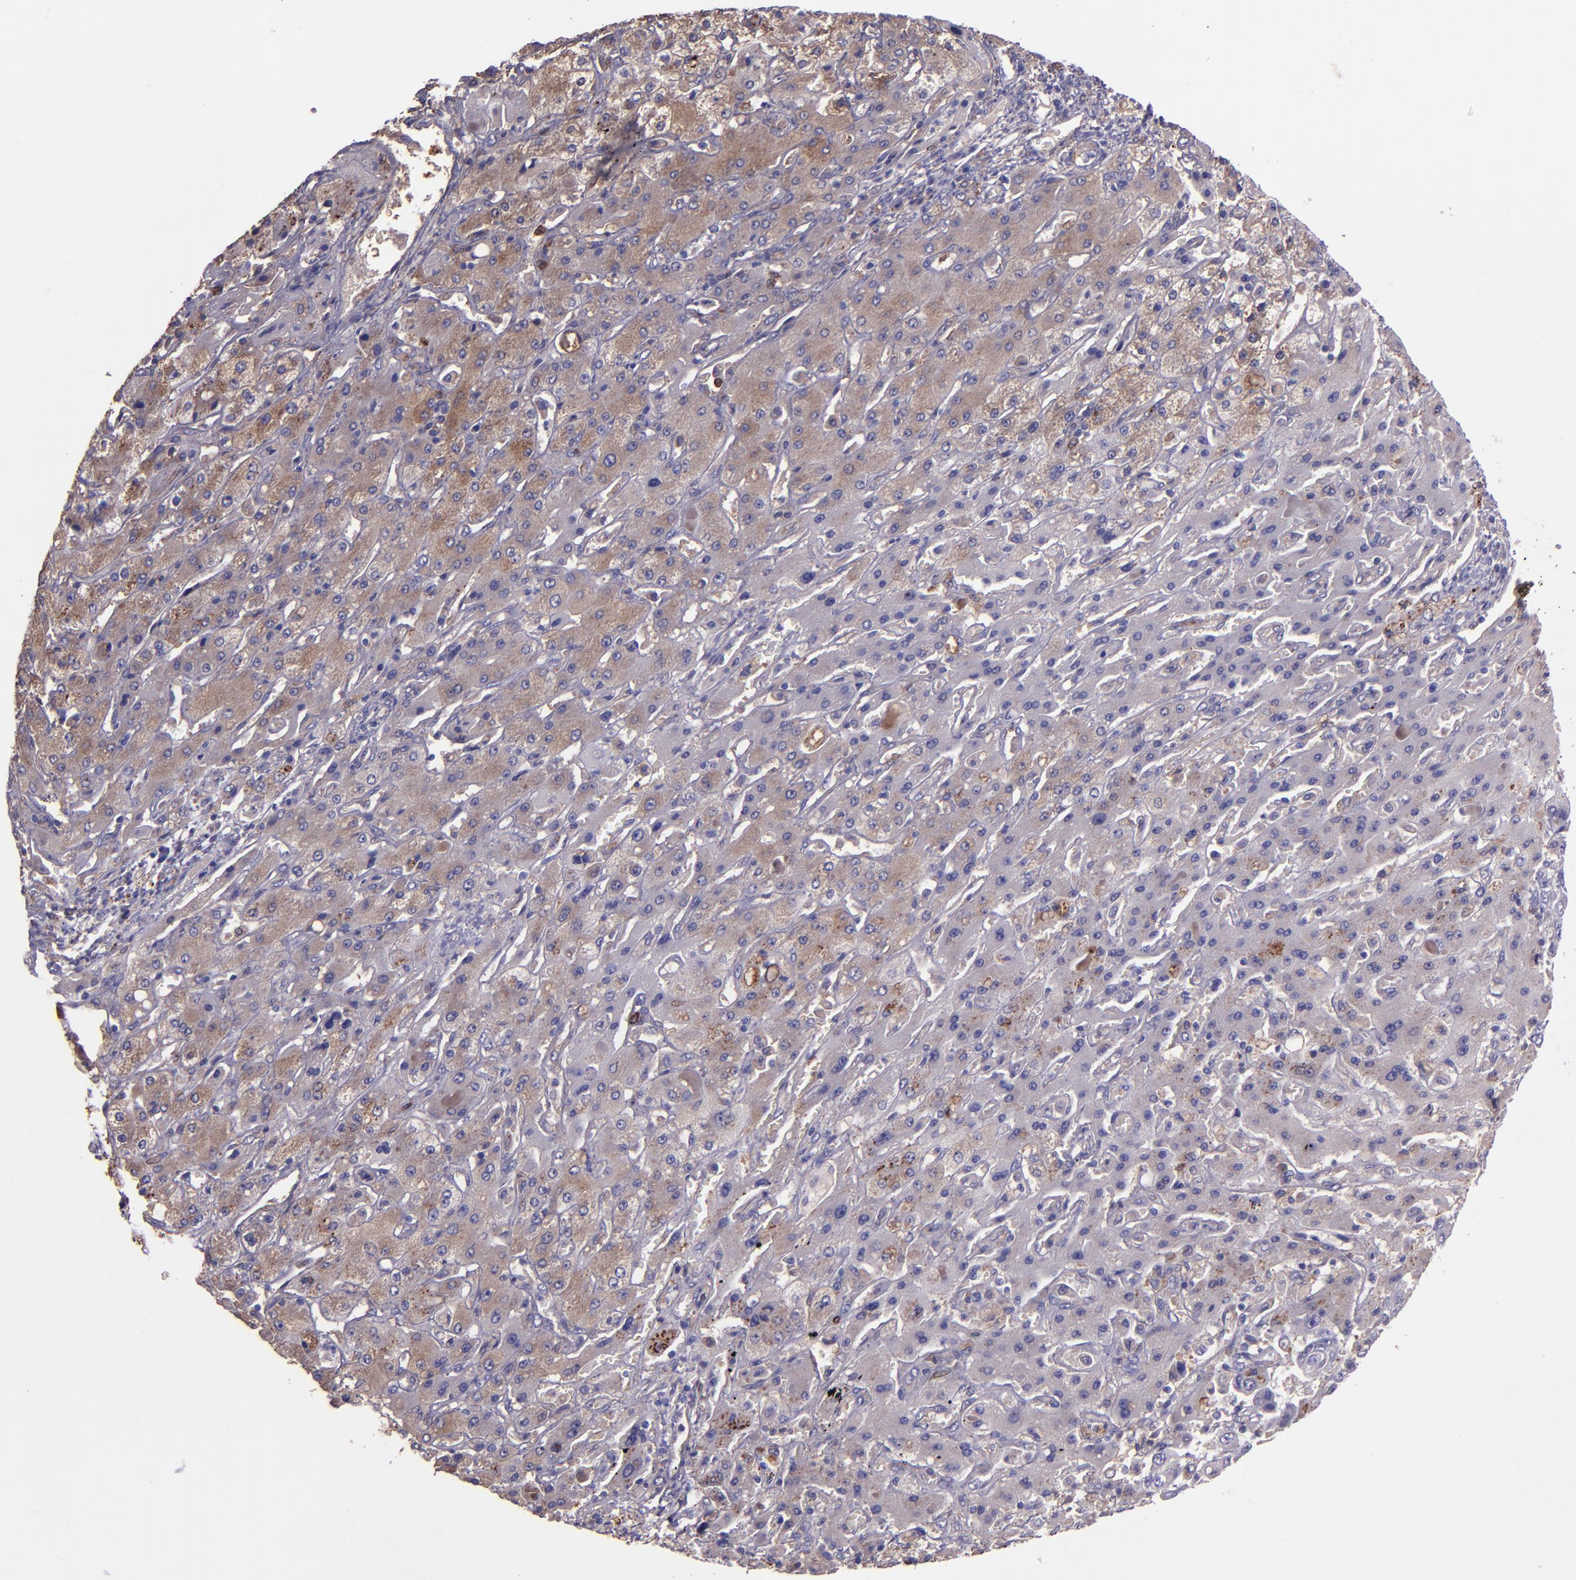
{"staining": {"intensity": "weak", "quantity": ">75%", "location": "cytoplasmic/membranous"}, "tissue": "liver cancer", "cell_type": "Tumor cells", "image_type": "cancer", "snomed": [{"axis": "morphology", "description": "Cholangiocarcinoma"}, {"axis": "topography", "description": "Liver"}], "caption": "Protein analysis of cholangiocarcinoma (liver) tissue exhibits weak cytoplasmic/membranous positivity in approximately >75% of tumor cells. (DAB (3,3'-diaminobenzidine) = brown stain, brightfield microscopy at high magnification).", "gene": "WASHC1", "patient": {"sex": "female", "age": 52}}